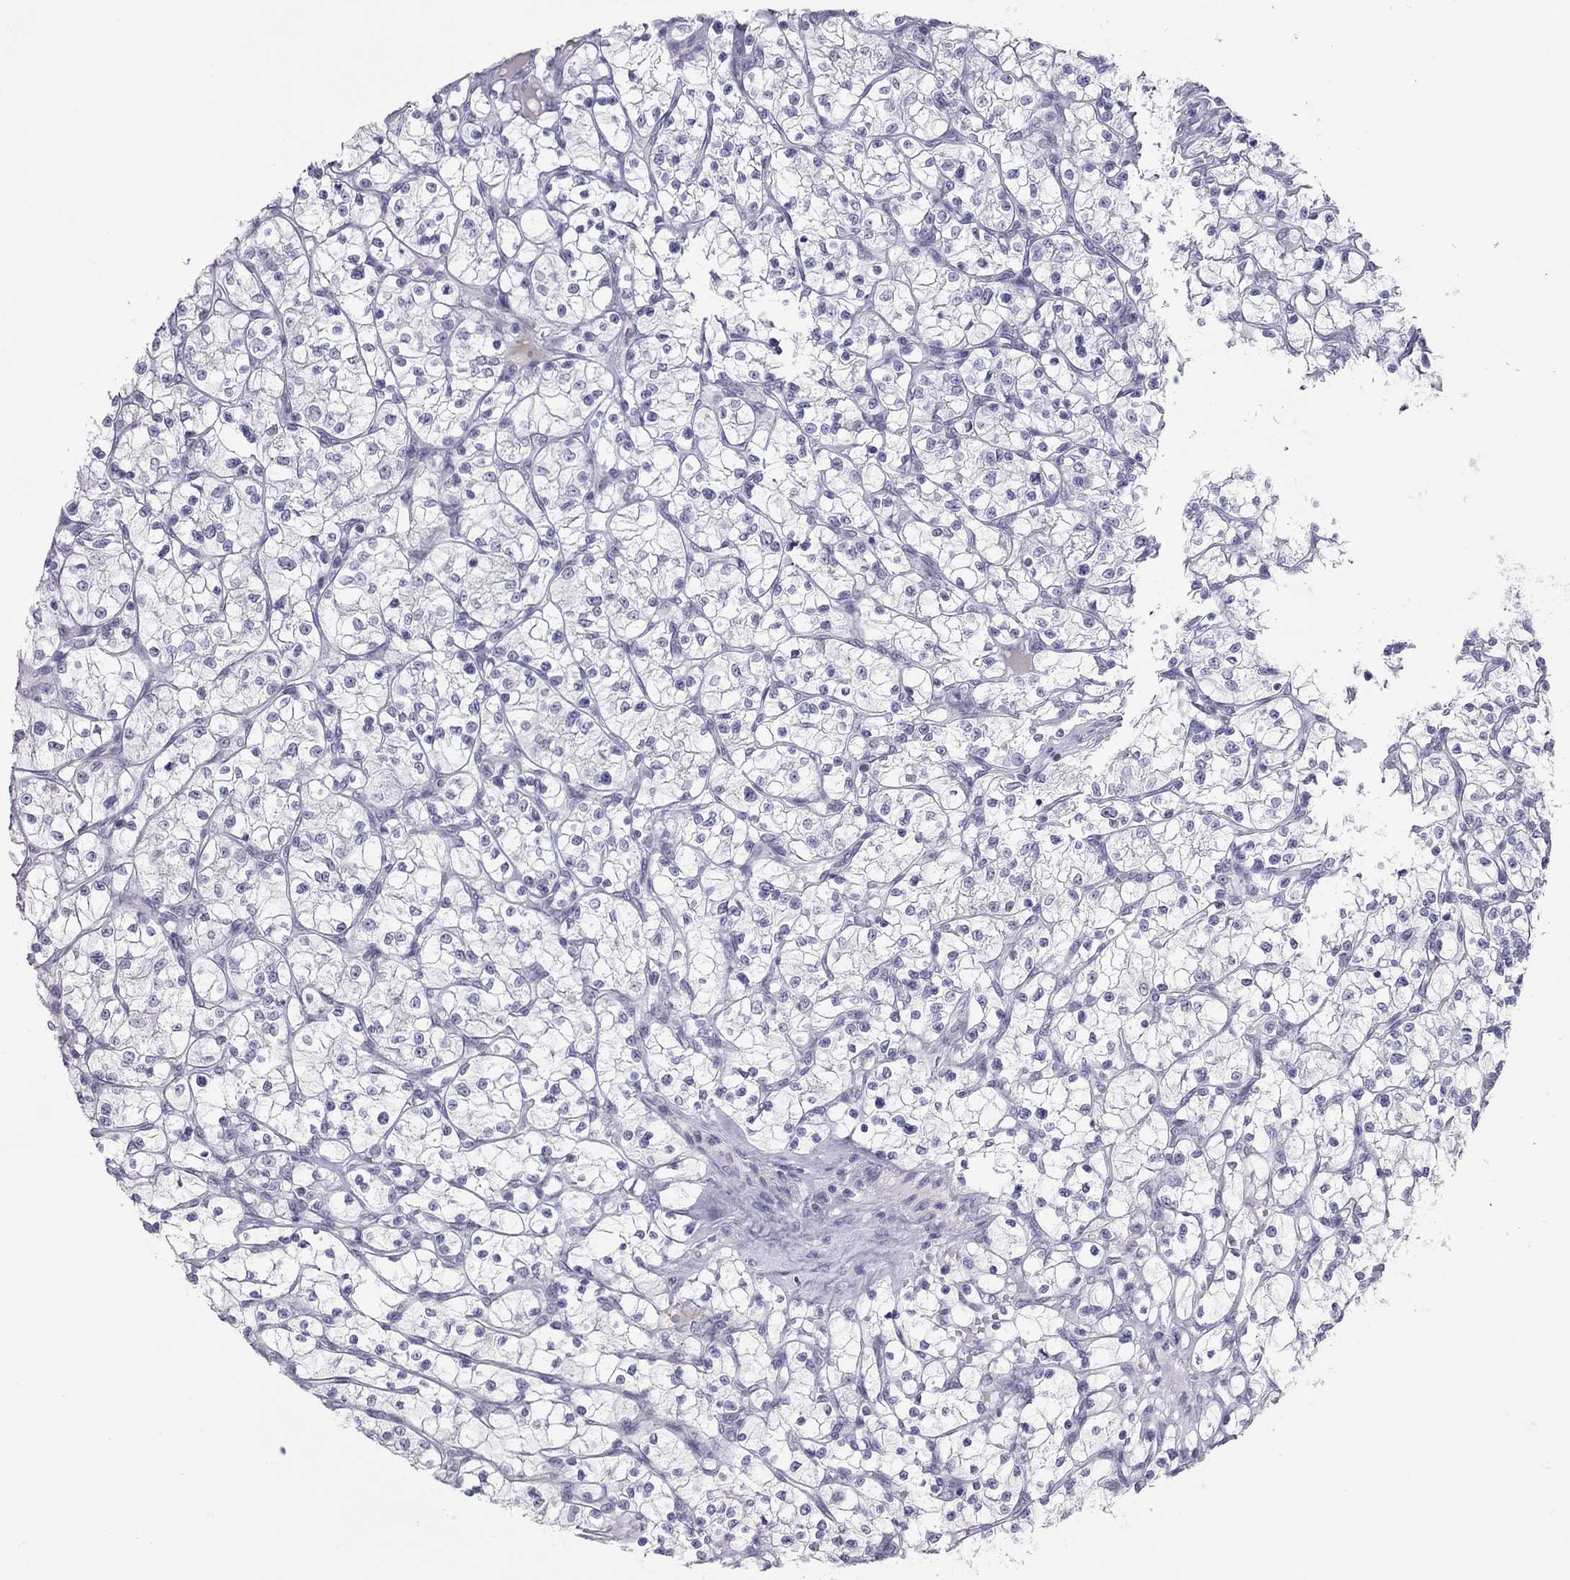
{"staining": {"intensity": "negative", "quantity": "none", "location": "none"}, "tissue": "renal cancer", "cell_type": "Tumor cells", "image_type": "cancer", "snomed": [{"axis": "morphology", "description": "Adenocarcinoma, NOS"}, {"axis": "topography", "description": "Kidney"}], "caption": "Human renal cancer stained for a protein using immunohistochemistry (IHC) exhibits no expression in tumor cells.", "gene": "JHY", "patient": {"sex": "female", "age": 64}}